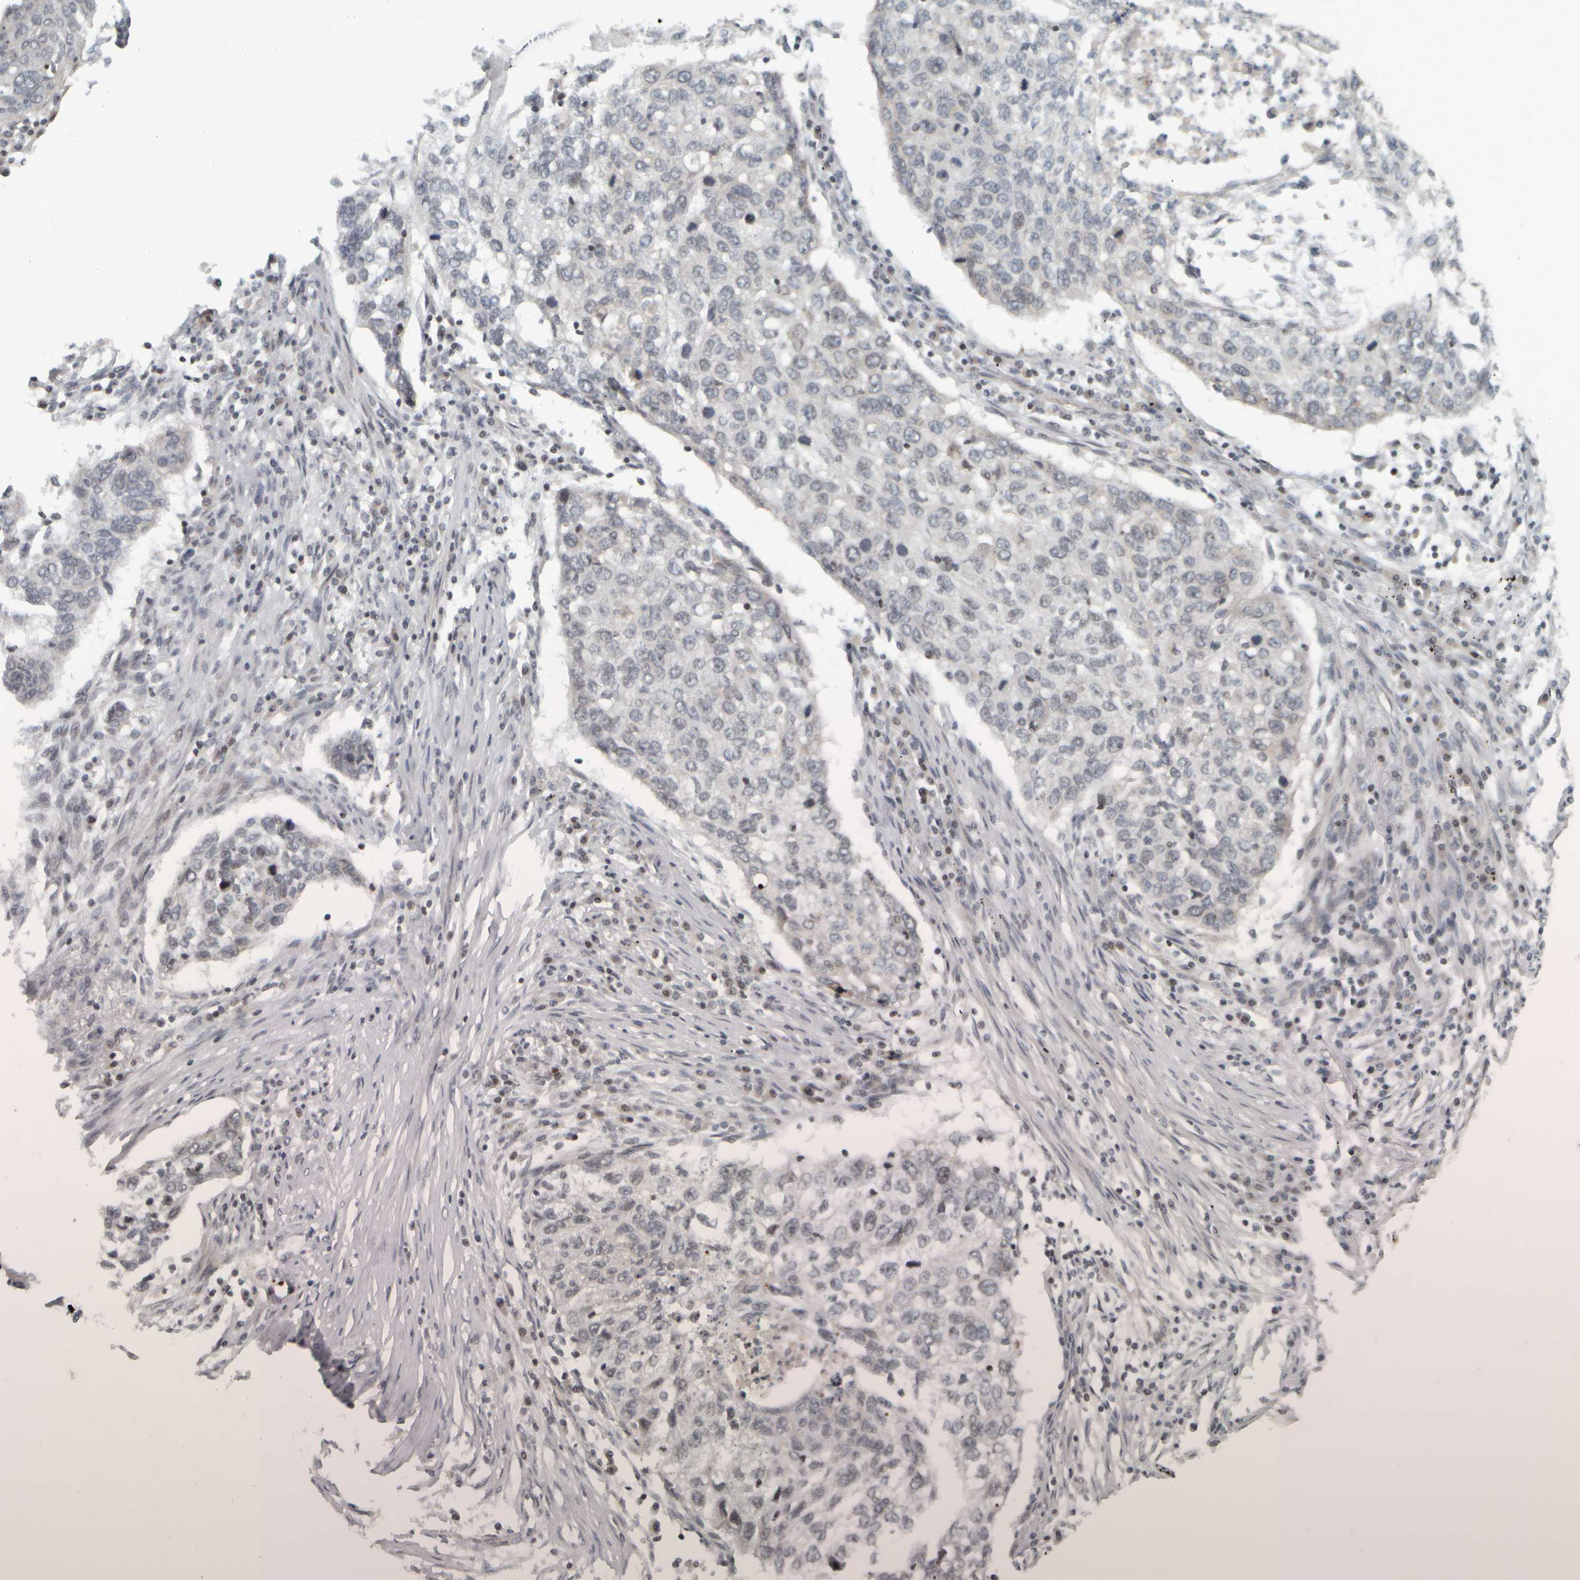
{"staining": {"intensity": "weak", "quantity": "<25%", "location": "nuclear"}, "tissue": "lung cancer", "cell_type": "Tumor cells", "image_type": "cancer", "snomed": [{"axis": "morphology", "description": "Squamous cell carcinoma, NOS"}, {"axis": "topography", "description": "Lung"}], "caption": "Immunohistochemistry (IHC) photomicrograph of squamous cell carcinoma (lung) stained for a protein (brown), which displays no expression in tumor cells.", "gene": "NAPG", "patient": {"sex": "female", "age": 63}}